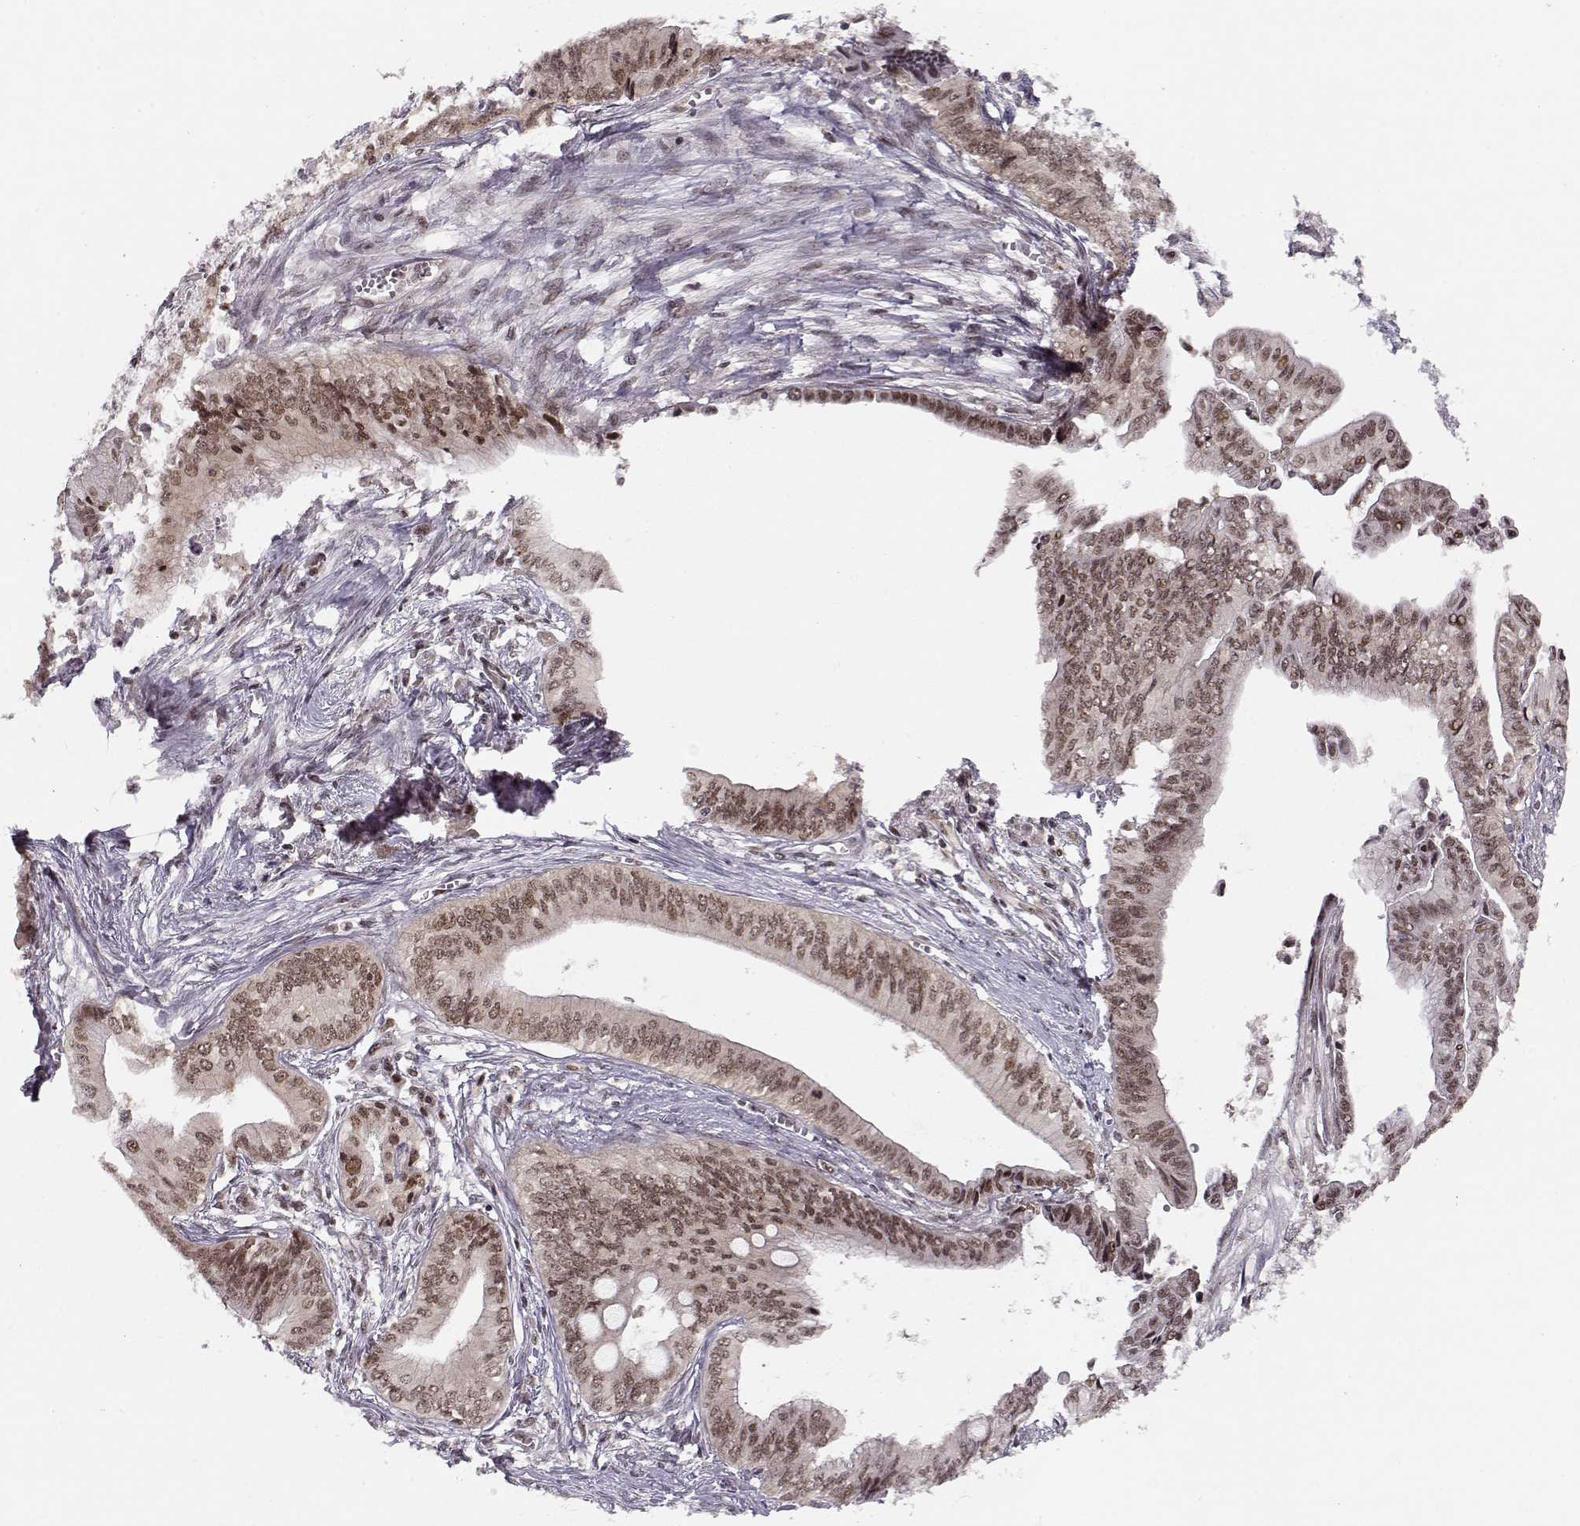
{"staining": {"intensity": "weak", "quantity": ">75%", "location": "nuclear"}, "tissue": "pancreatic cancer", "cell_type": "Tumor cells", "image_type": "cancer", "snomed": [{"axis": "morphology", "description": "Adenocarcinoma, NOS"}, {"axis": "topography", "description": "Pancreas"}], "caption": "Immunohistochemistry (IHC) staining of adenocarcinoma (pancreatic), which demonstrates low levels of weak nuclear staining in about >75% of tumor cells indicating weak nuclear protein staining. The staining was performed using DAB (brown) for protein detection and nuclei were counterstained in hematoxylin (blue).", "gene": "CSNK2A1", "patient": {"sex": "female", "age": 61}}